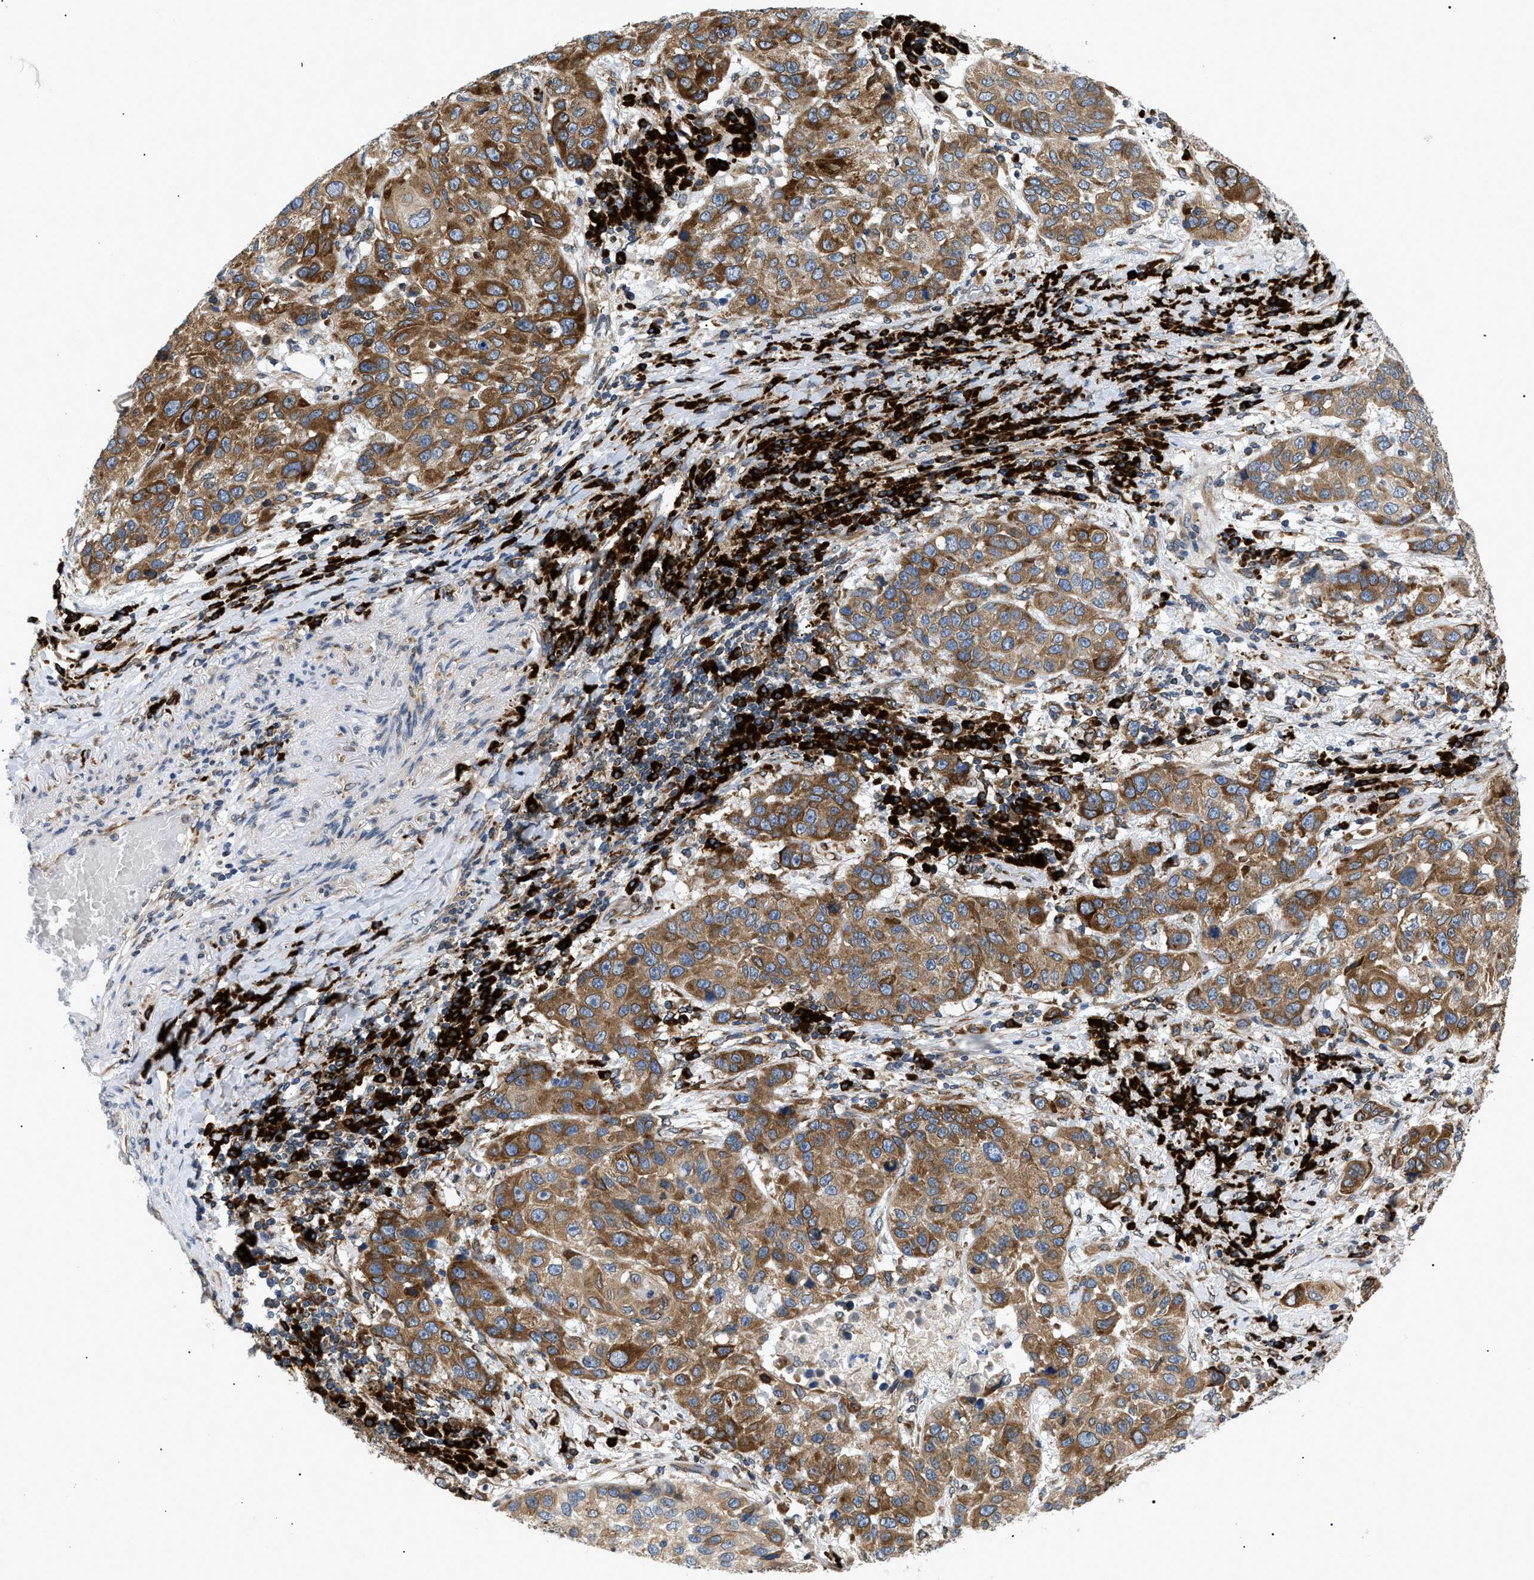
{"staining": {"intensity": "moderate", "quantity": ">75%", "location": "cytoplasmic/membranous"}, "tissue": "lung cancer", "cell_type": "Tumor cells", "image_type": "cancer", "snomed": [{"axis": "morphology", "description": "Squamous cell carcinoma, NOS"}, {"axis": "topography", "description": "Lung"}], "caption": "This photomicrograph exhibits lung cancer (squamous cell carcinoma) stained with immunohistochemistry (IHC) to label a protein in brown. The cytoplasmic/membranous of tumor cells show moderate positivity for the protein. Nuclei are counter-stained blue.", "gene": "DERL1", "patient": {"sex": "male", "age": 57}}